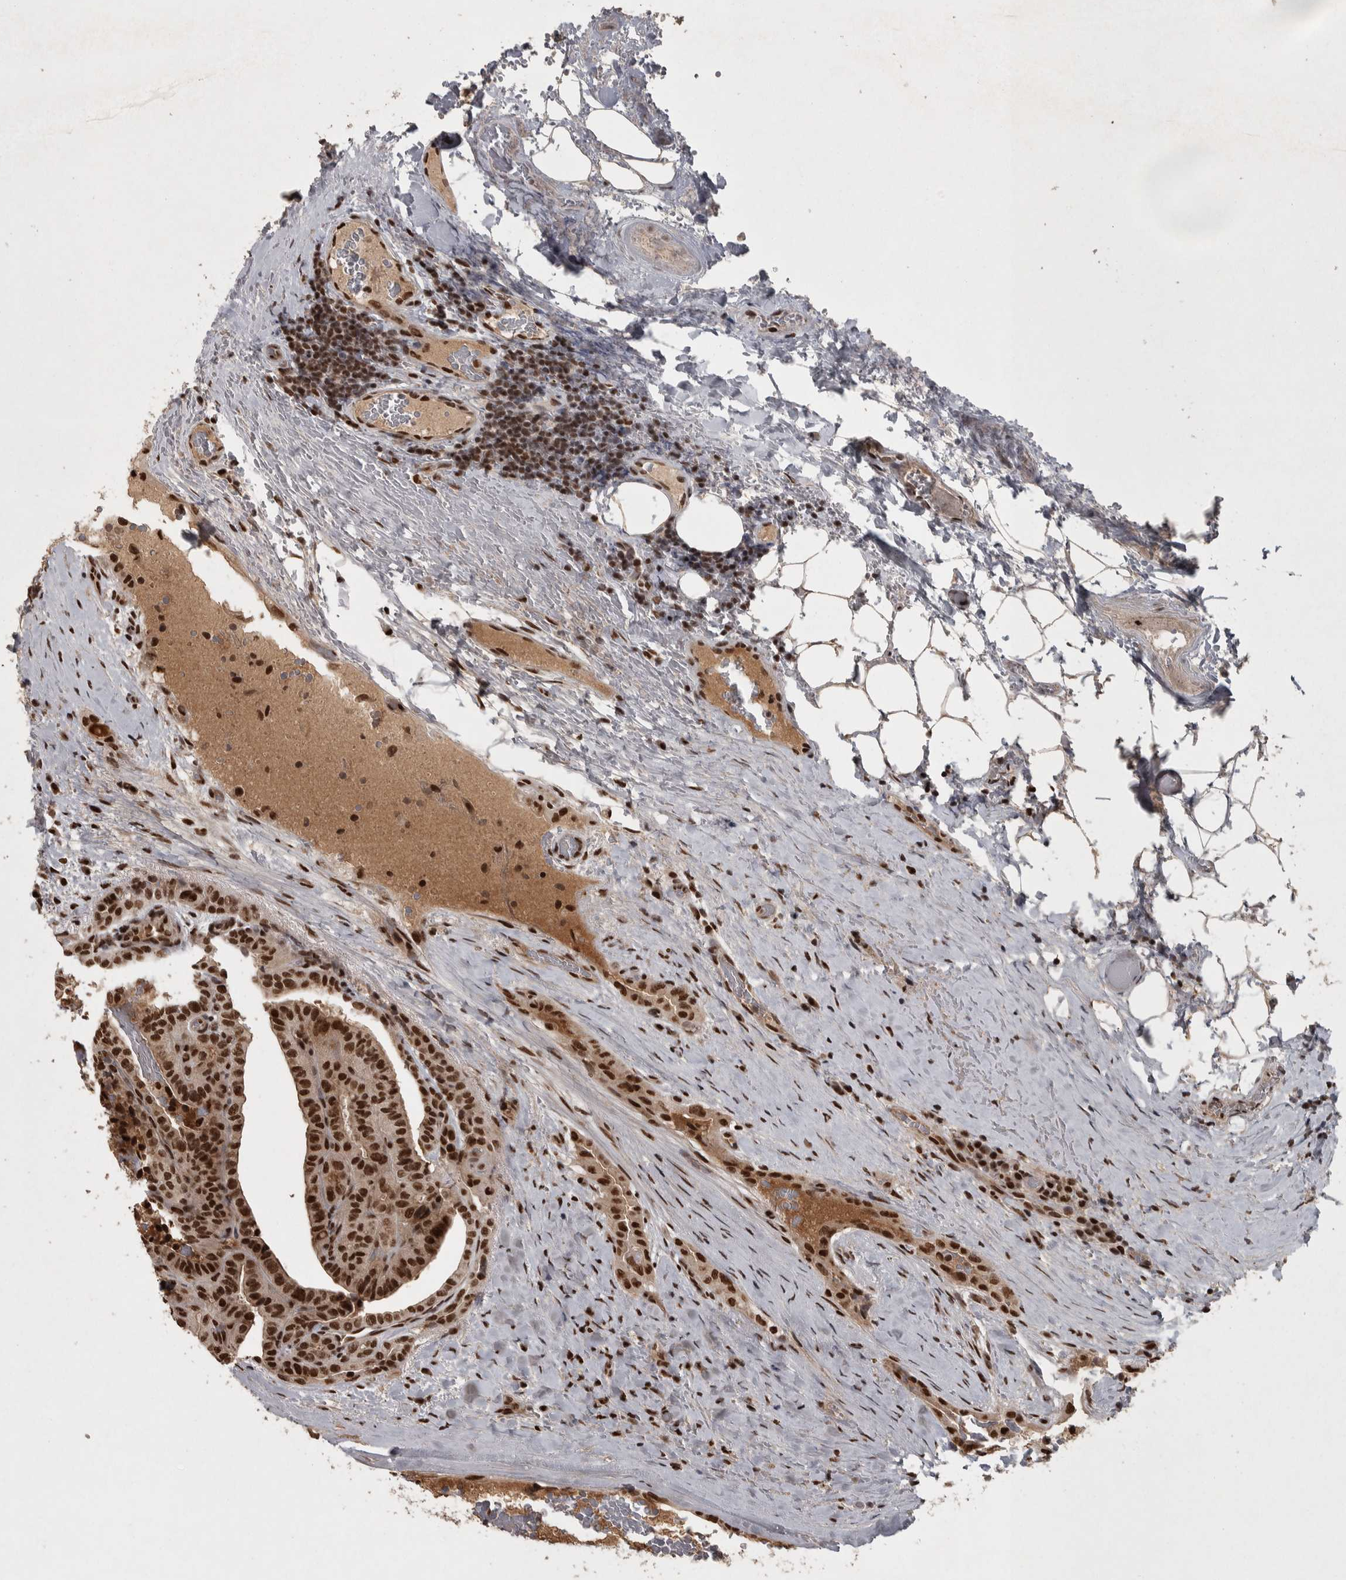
{"staining": {"intensity": "strong", "quantity": ">75%", "location": "nuclear"}, "tissue": "thyroid cancer", "cell_type": "Tumor cells", "image_type": "cancer", "snomed": [{"axis": "morphology", "description": "Papillary adenocarcinoma, NOS"}, {"axis": "topography", "description": "Thyroid gland"}], "caption": "Thyroid cancer (papillary adenocarcinoma) was stained to show a protein in brown. There is high levels of strong nuclear positivity in approximately >75% of tumor cells.", "gene": "ZFHX4", "patient": {"sex": "male", "age": 77}}